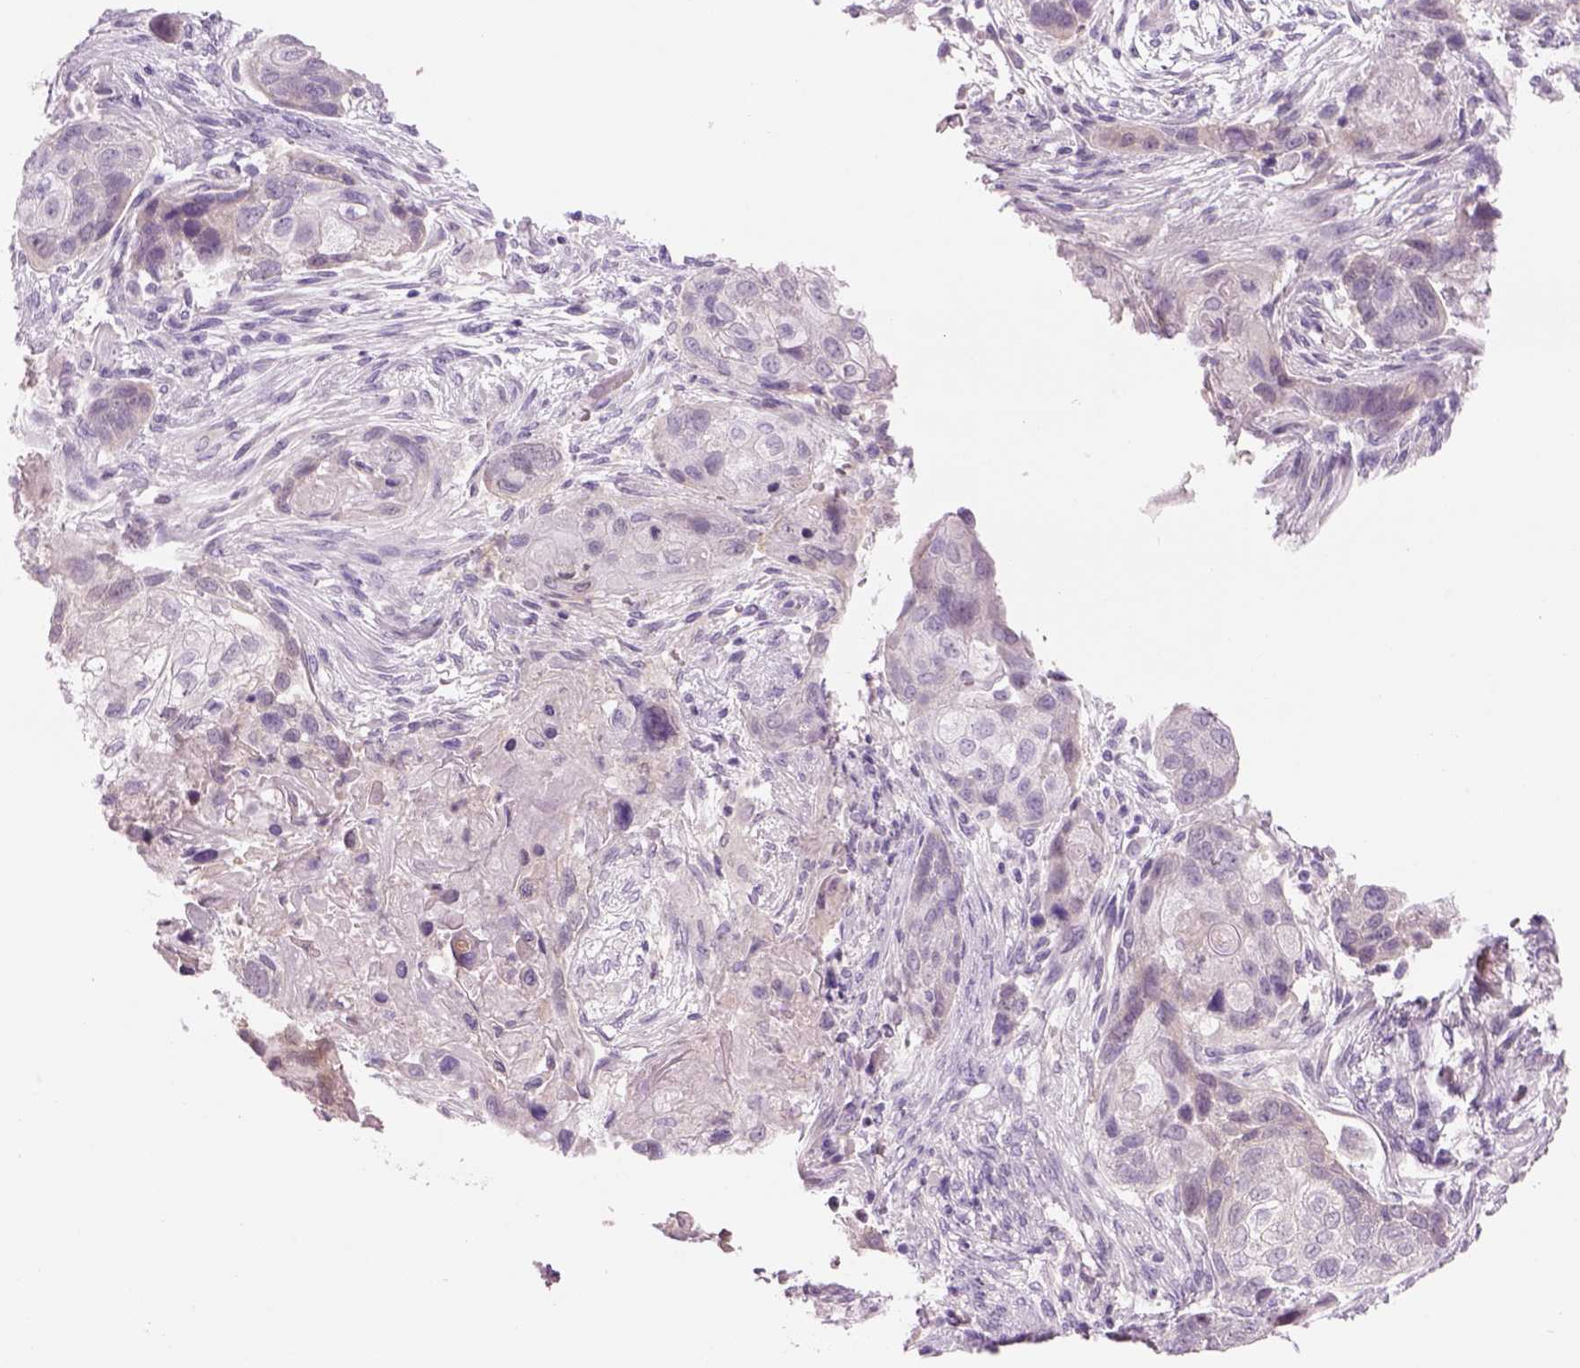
{"staining": {"intensity": "negative", "quantity": "none", "location": "none"}, "tissue": "lung cancer", "cell_type": "Tumor cells", "image_type": "cancer", "snomed": [{"axis": "morphology", "description": "Squamous cell carcinoma, NOS"}, {"axis": "topography", "description": "Lung"}], "caption": "A high-resolution image shows immunohistochemistry (IHC) staining of squamous cell carcinoma (lung), which demonstrates no significant staining in tumor cells. Brightfield microscopy of IHC stained with DAB (brown) and hematoxylin (blue), captured at high magnification.", "gene": "MDH1B", "patient": {"sex": "male", "age": 69}}